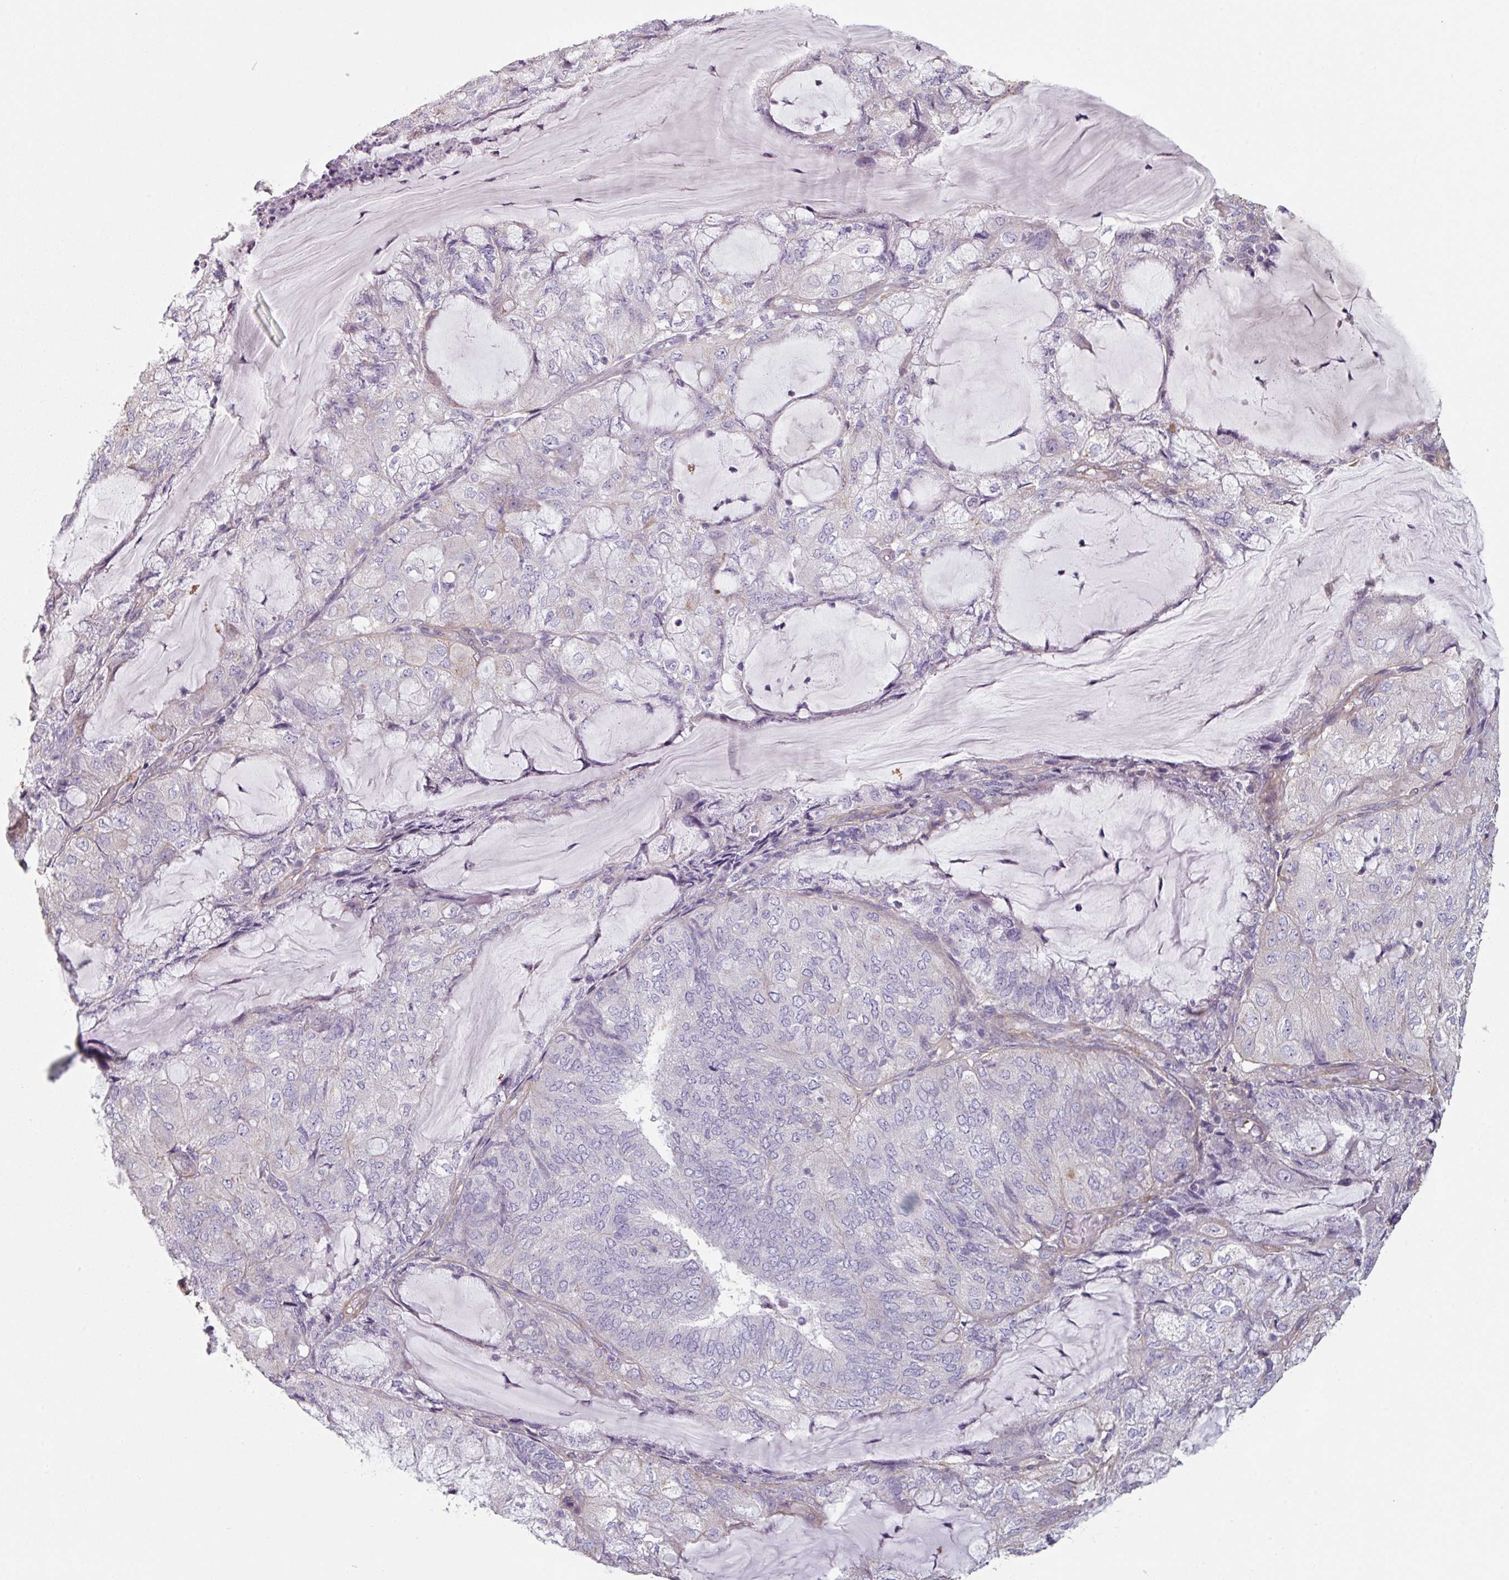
{"staining": {"intensity": "negative", "quantity": "none", "location": "none"}, "tissue": "endometrial cancer", "cell_type": "Tumor cells", "image_type": "cancer", "snomed": [{"axis": "morphology", "description": "Adenocarcinoma, NOS"}, {"axis": "topography", "description": "Endometrium"}], "caption": "An IHC micrograph of endometrial adenocarcinoma is shown. There is no staining in tumor cells of endometrial adenocarcinoma.", "gene": "GSTA4", "patient": {"sex": "female", "age": 81}}